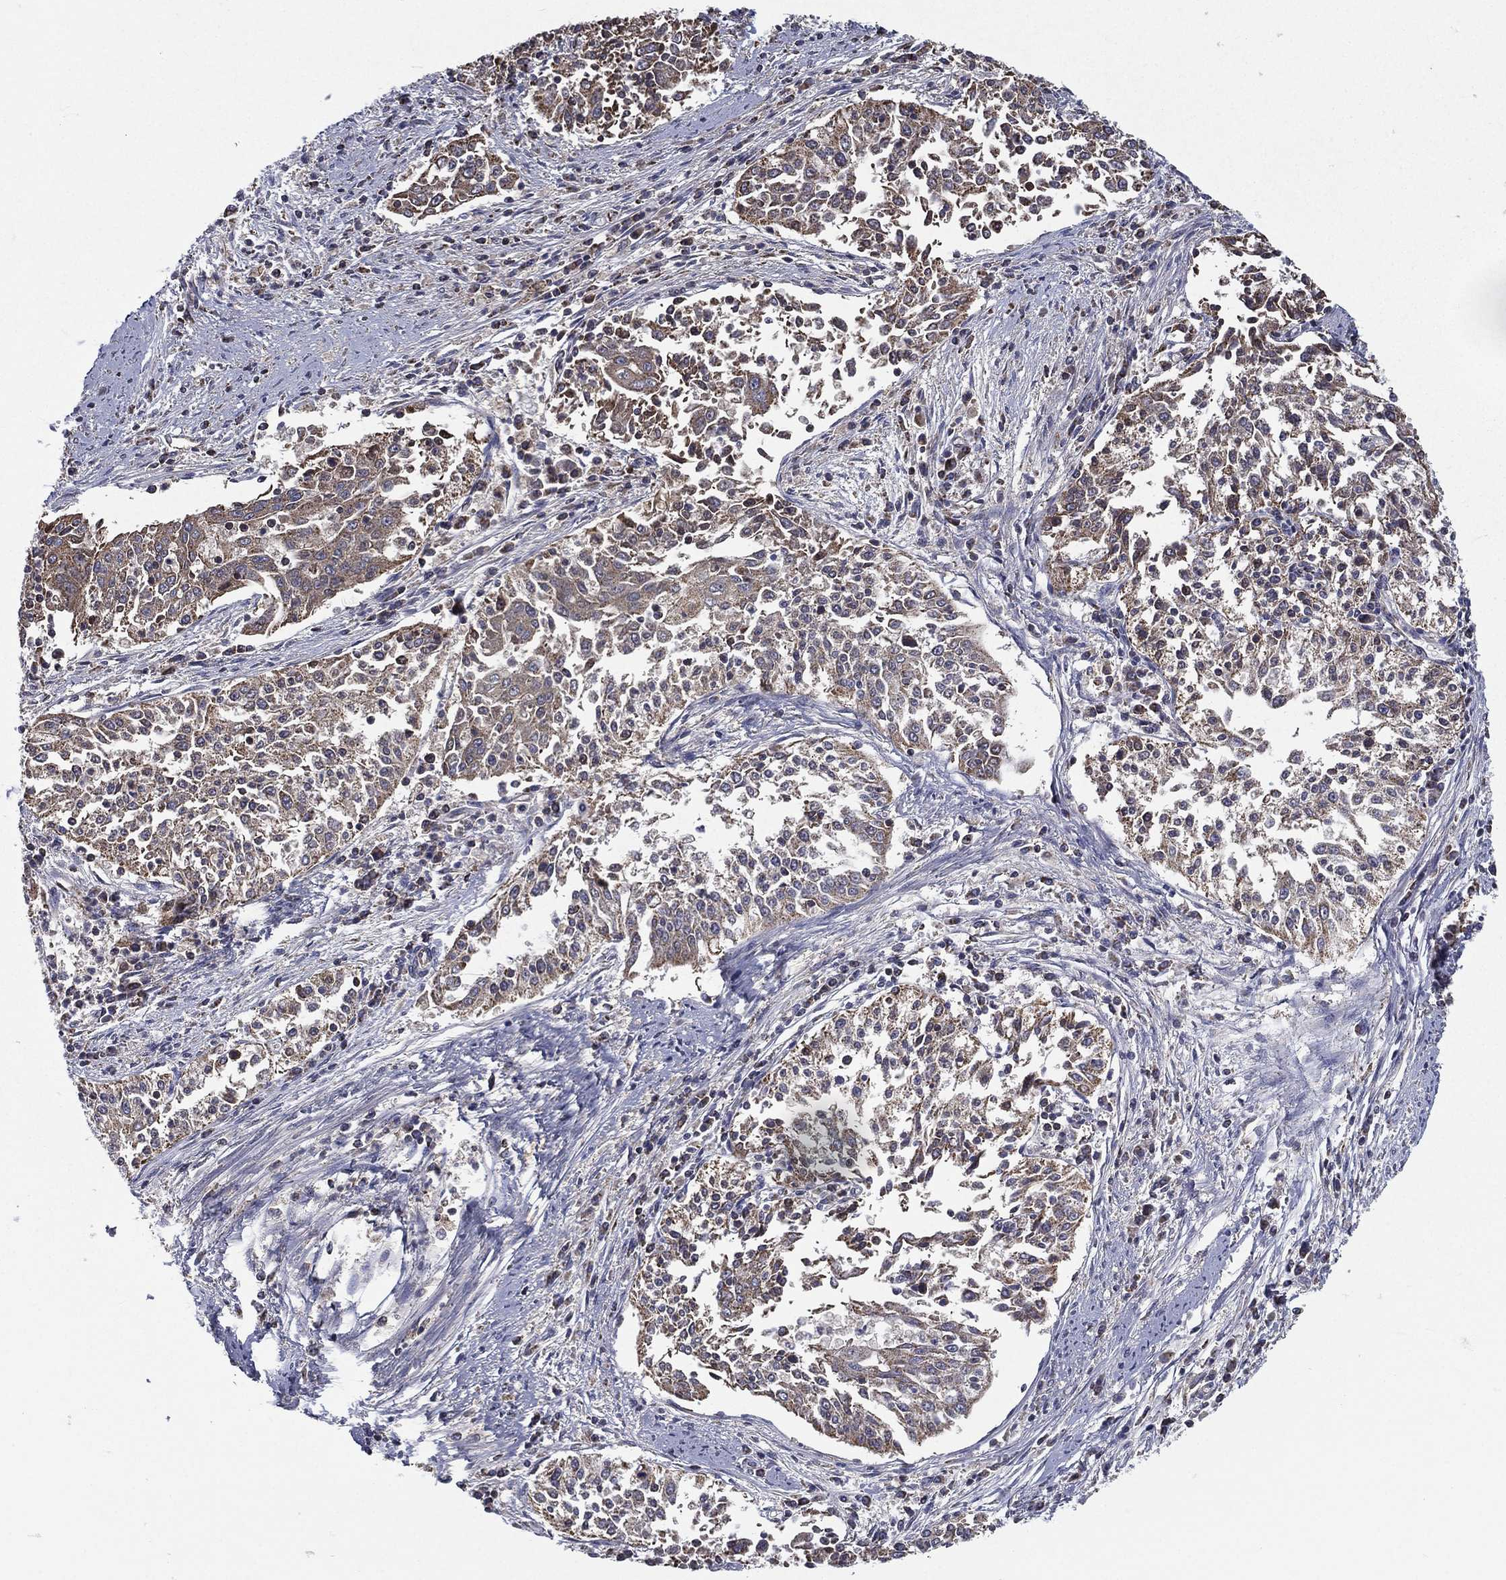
{"staining": {"intensity": "negative", "quantity": "none", "location": "none"}, "tissue": "cervical cancer", "cell_type": "Tumor cells", "image_type": "cancer", "snomed": [{"axis": "morphology", "description": "Squamous cell carcinoma, NOS"}, {"axis": "topography", "description": "Cervix"}], "caption": "The micrograph demonstrates no staining of tumor cells in cervical cancer.", "gene": "RIGI", "patient": {"sex": "female", "age": 41}}